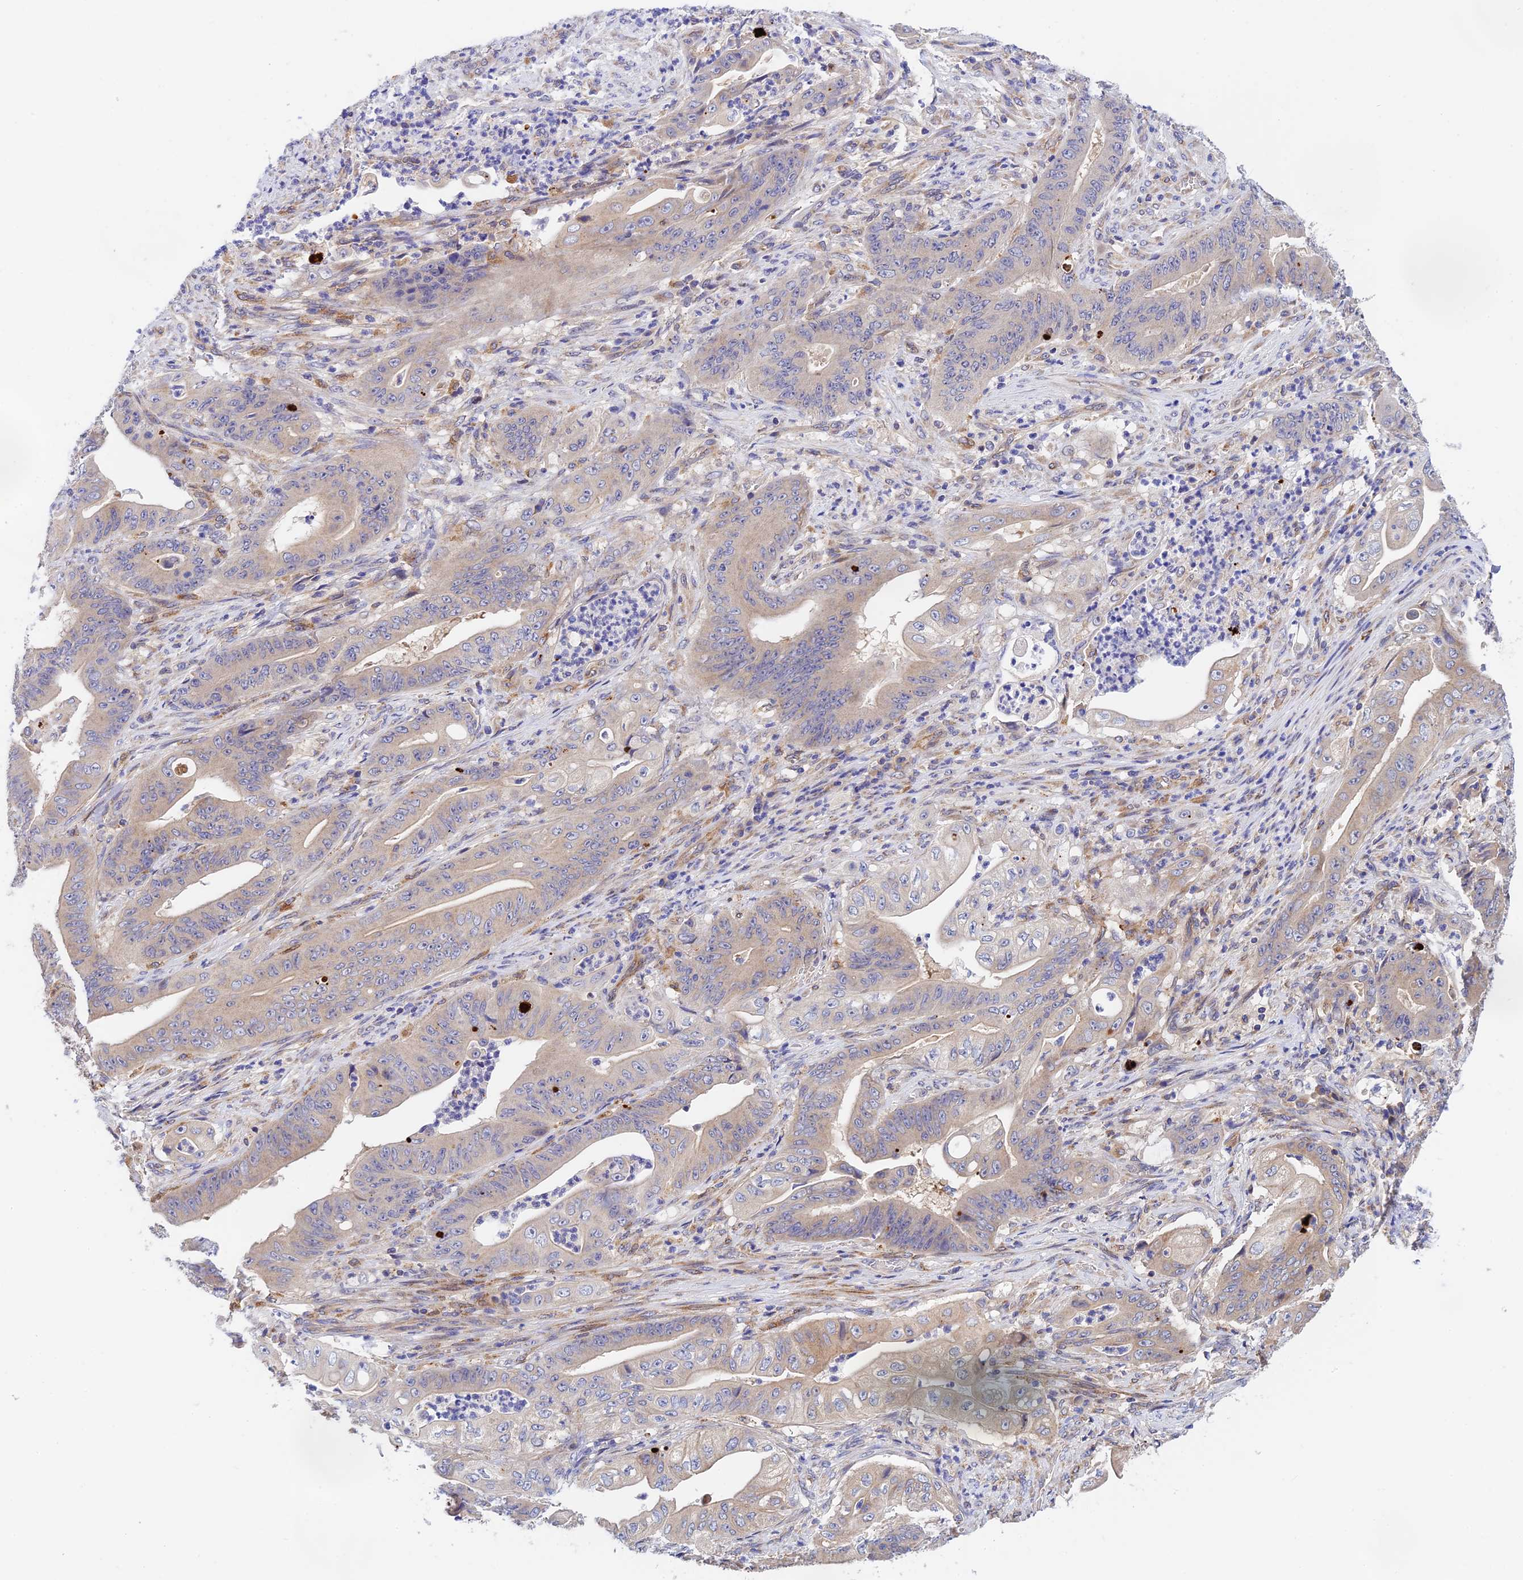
{"staining": {"intensity": "weak", "quantity": "<25%", "location": "cytoplasmic/membranous"}, "tissue": "stomach cancer", "cell_type": "Tumor cells", "image_type": "cancer", "snomed": [{"axis": "morphology", "description": "Adenocarcinoma, NOS"}, {"axis": "topography", "description": "Stomach"}], "caption": "IHC histopathology image of neoplastic tissue: stomach cancer (adenocarcinoma) stained with DAB demonstrates no significant protein staining in tumor cells.", "gene": "RANBP6", "patient": {"sex": "female", "age": 73}}